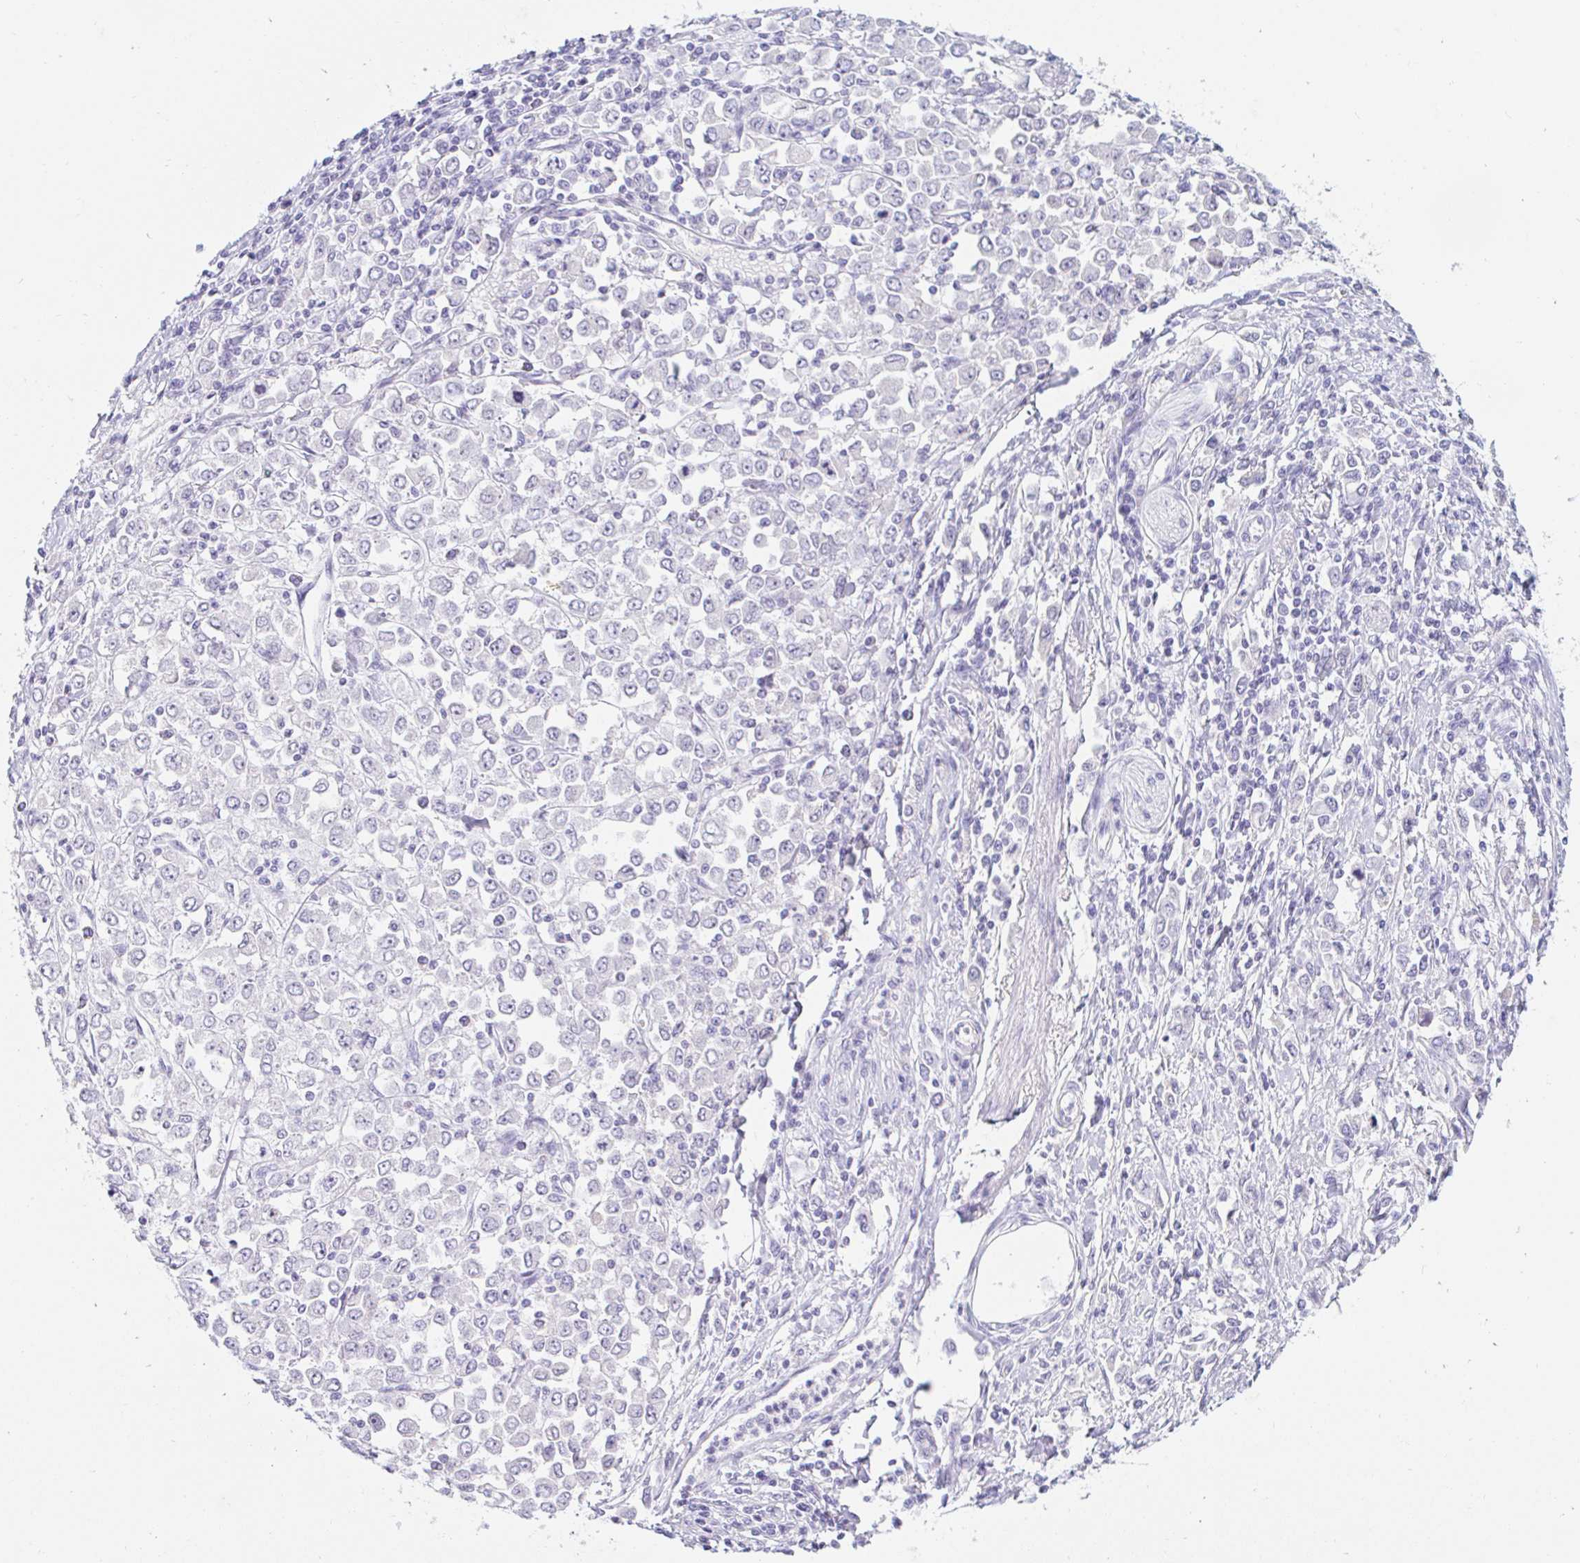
{"staining": {"intensity": "negative", "quantity": "none", "location": "none"}, "tissue": "stomach cancer", "cell_type": "Tumor cells", "image_type": "cancer", "snomed": [{"axis": "morphology", "description": "Adenocarcinoma, NOS"}, {"axis": "topography", "description": "Stomach, upper"}], "caption": "Human adenocarcinoma (stomach) stained for a protein using immunohistochemistry shows no staining in tumor cells.", "gene": "TEX44", "patient": {"sex": "male", "age": 70}}